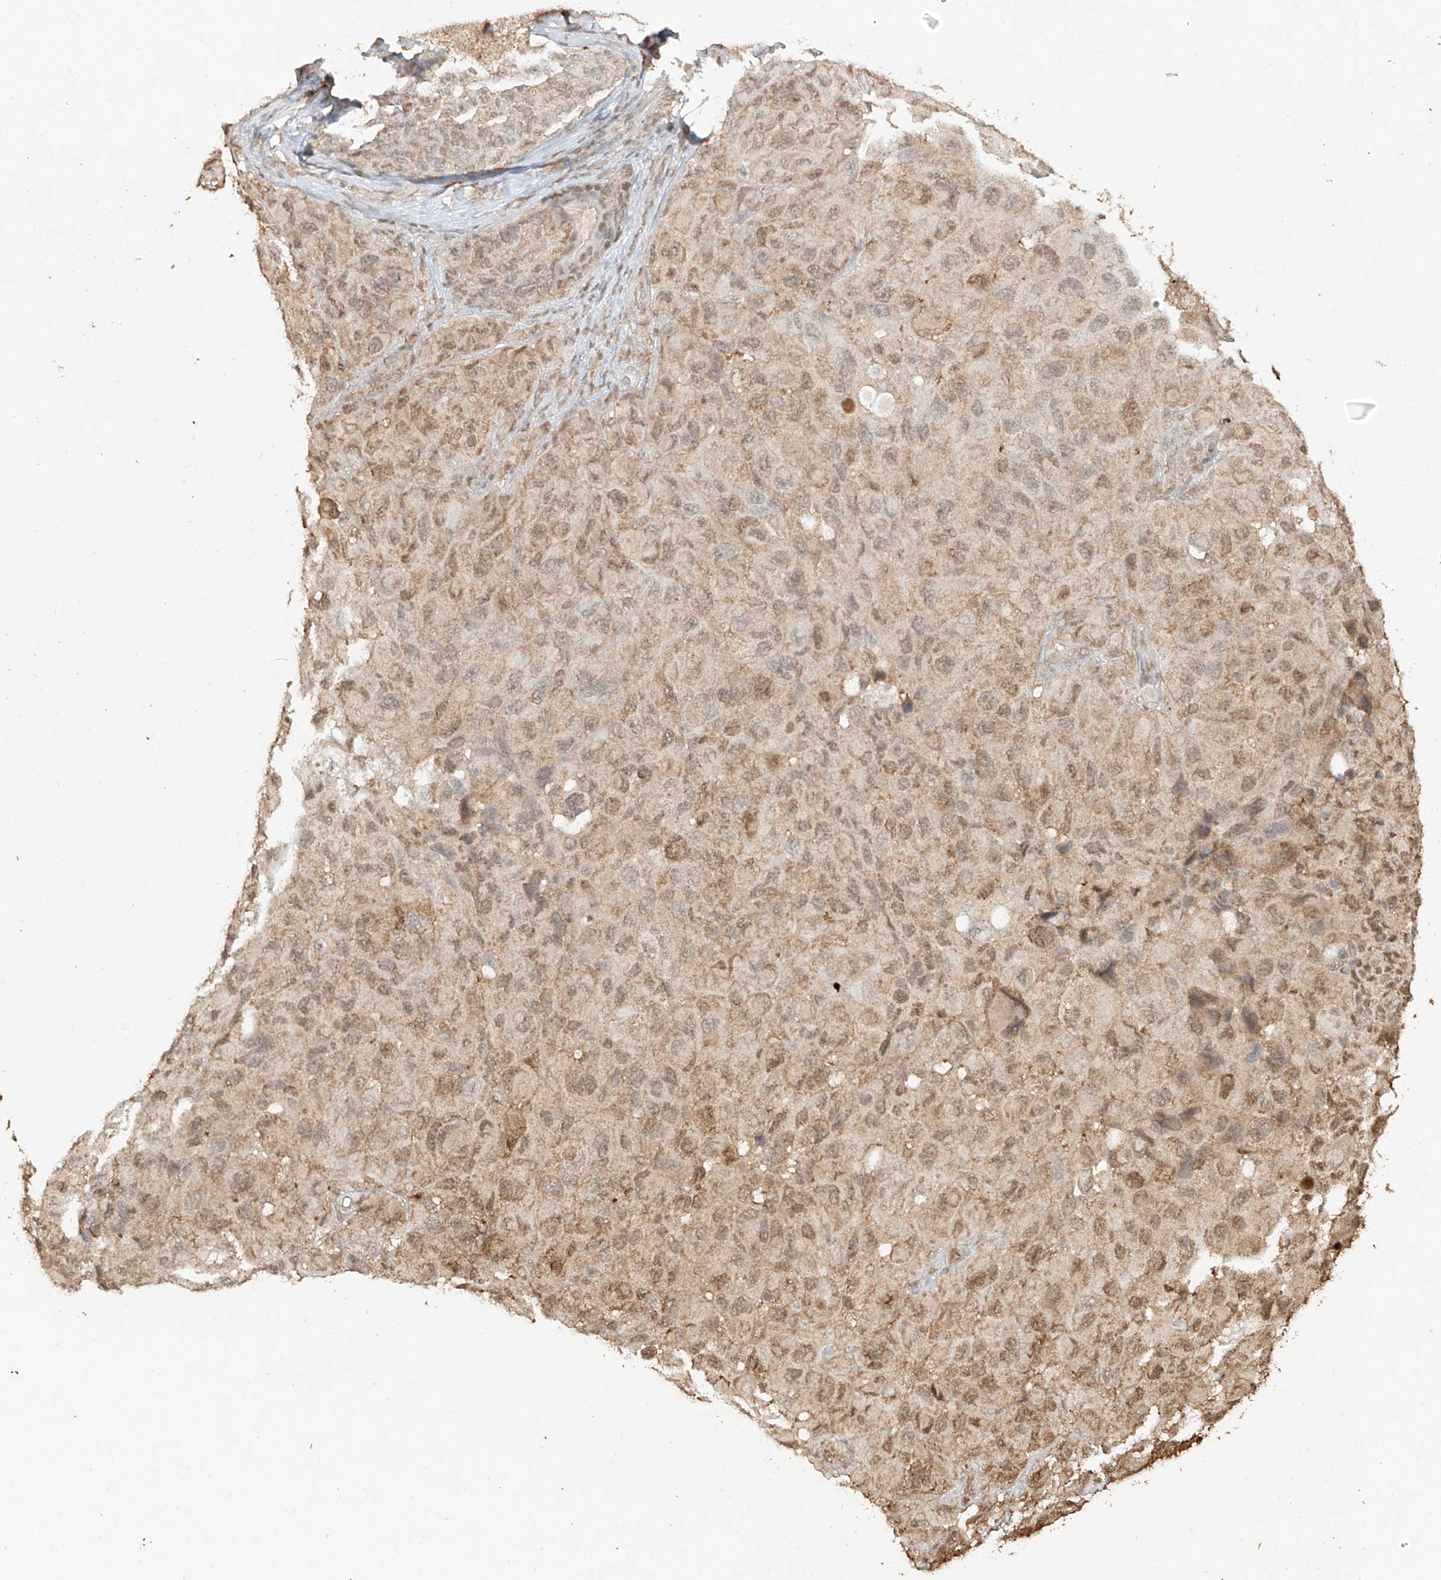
{"staining": {"intensity": "moderate", "quantity": ">75%", "location": "cytoplasmic/membranous,nuclear"}, "tissue": "melanoma", "cell_type": "Tumor cells", "image_type": "cancer", "snomed": [{"axis": "morphology", "description": "Malignant melanoma, NOS"}, {"axis": "topography", "description": "Skin"}], "caption": "There is medium levels of moderate cytoplasmic/membranous and nuclear staining in tumor cells of melanoma, as demonstrated by immunohistochemical staining (brown color).", "gene": "TIGAR", "patient": {"sex": "female", "age": 73}}